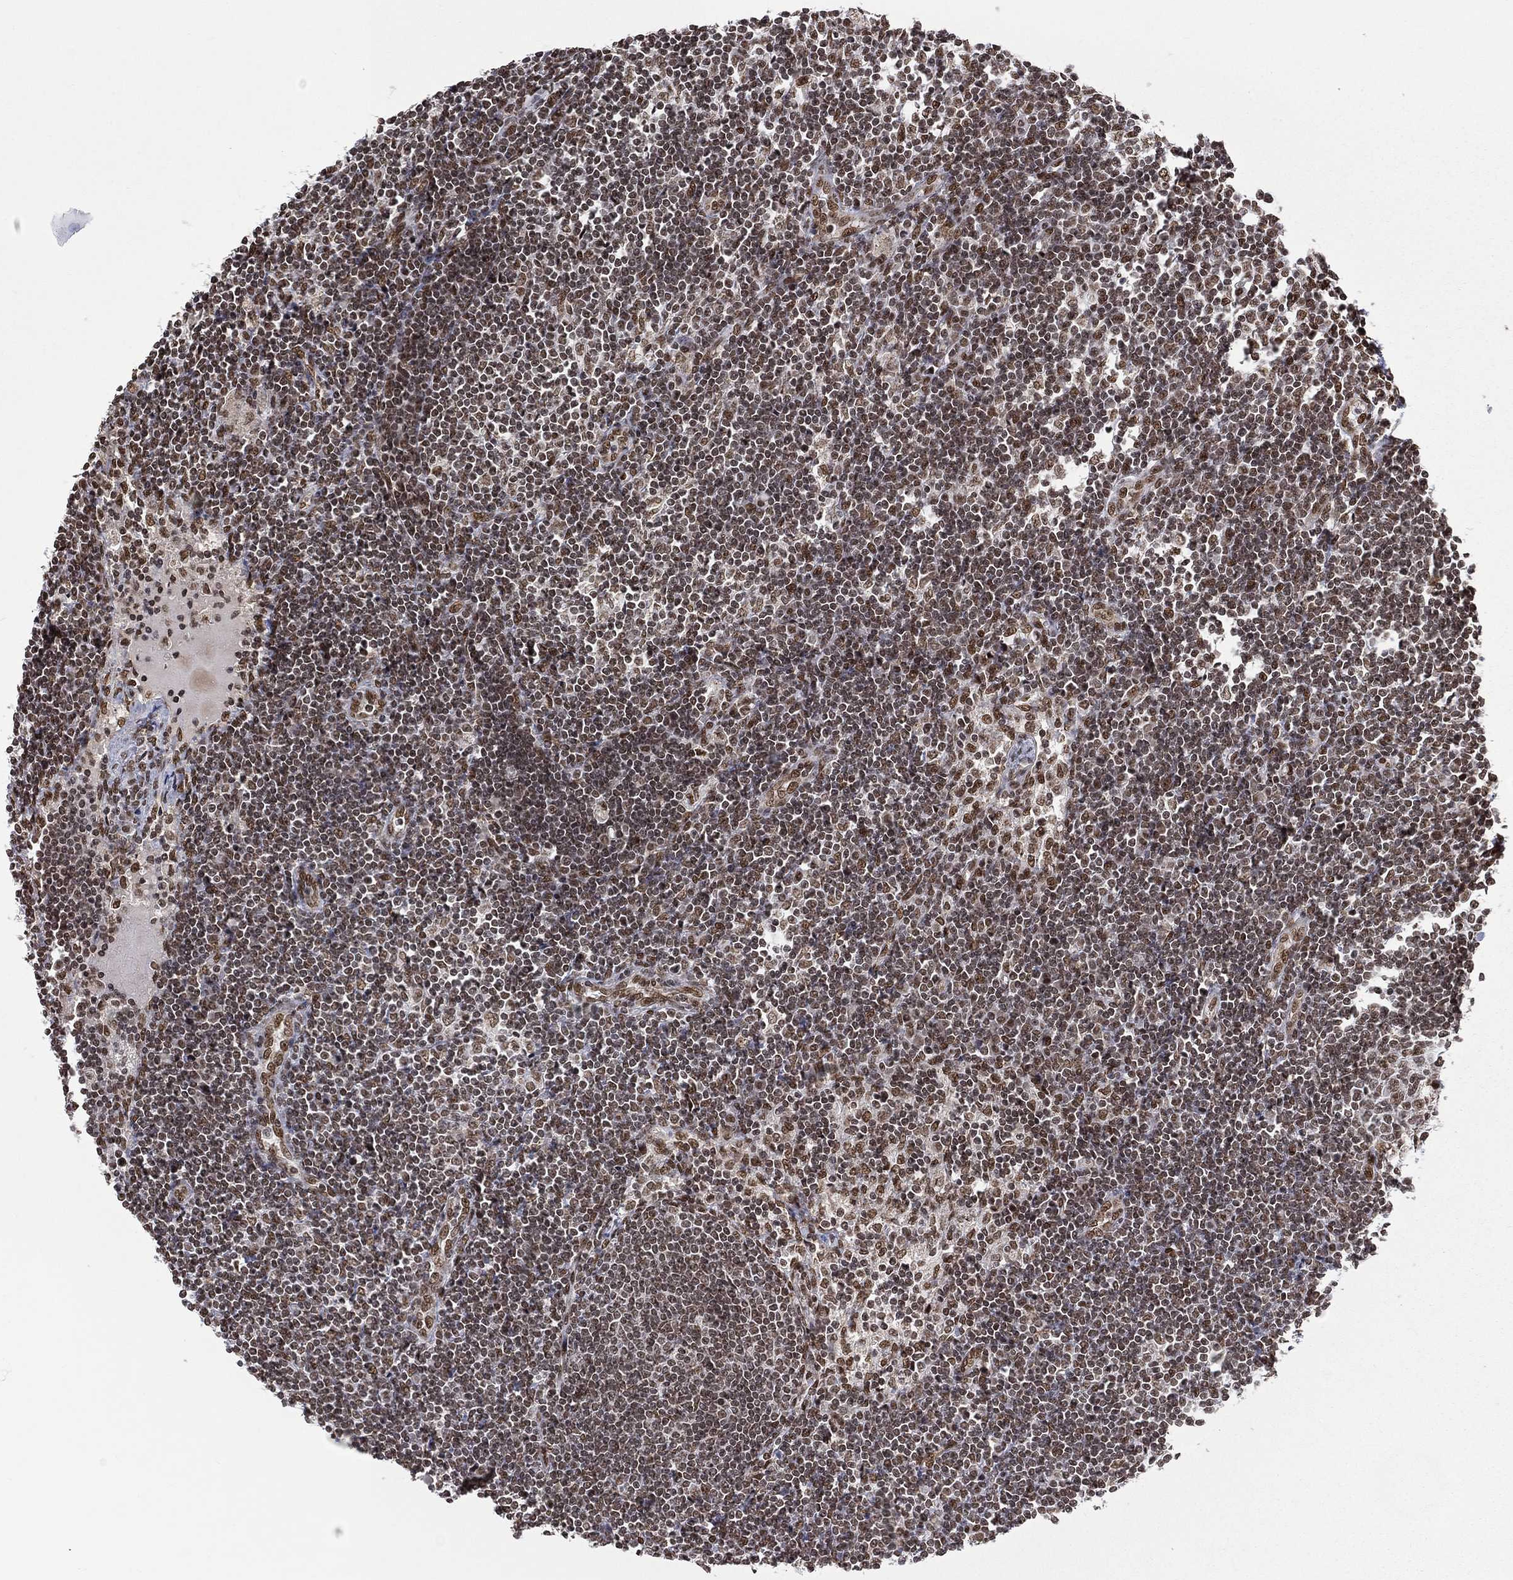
{"staining": {"intensity": "moderate", "quantity": "<25%", "location": "nuclear"}, "tissue": "lymph node", "cell_type": "Germinal center cells", "image_type": "normal", "snomed": [{"axis": "morphology", "description": "Normal tissue, NOS"}, {"axis": "morphology", "description": "Adenocarcinoma, NOS"}, {"axis": "topography", "description": "Lymph node"}, {"axis": "topography", "description": "Pancreas"}], "caption": "Germinal center cells demonstrate low levels of moderate nuclear positivity in about <25% of cells in unremarkable human lymph node. (DAB (3,3'-diaminobenzidine) IHC, brown staining for protein, blue staining for nuclei).", "gene": "C5orf24", "patient": {"sex": "female", "age": 58}}